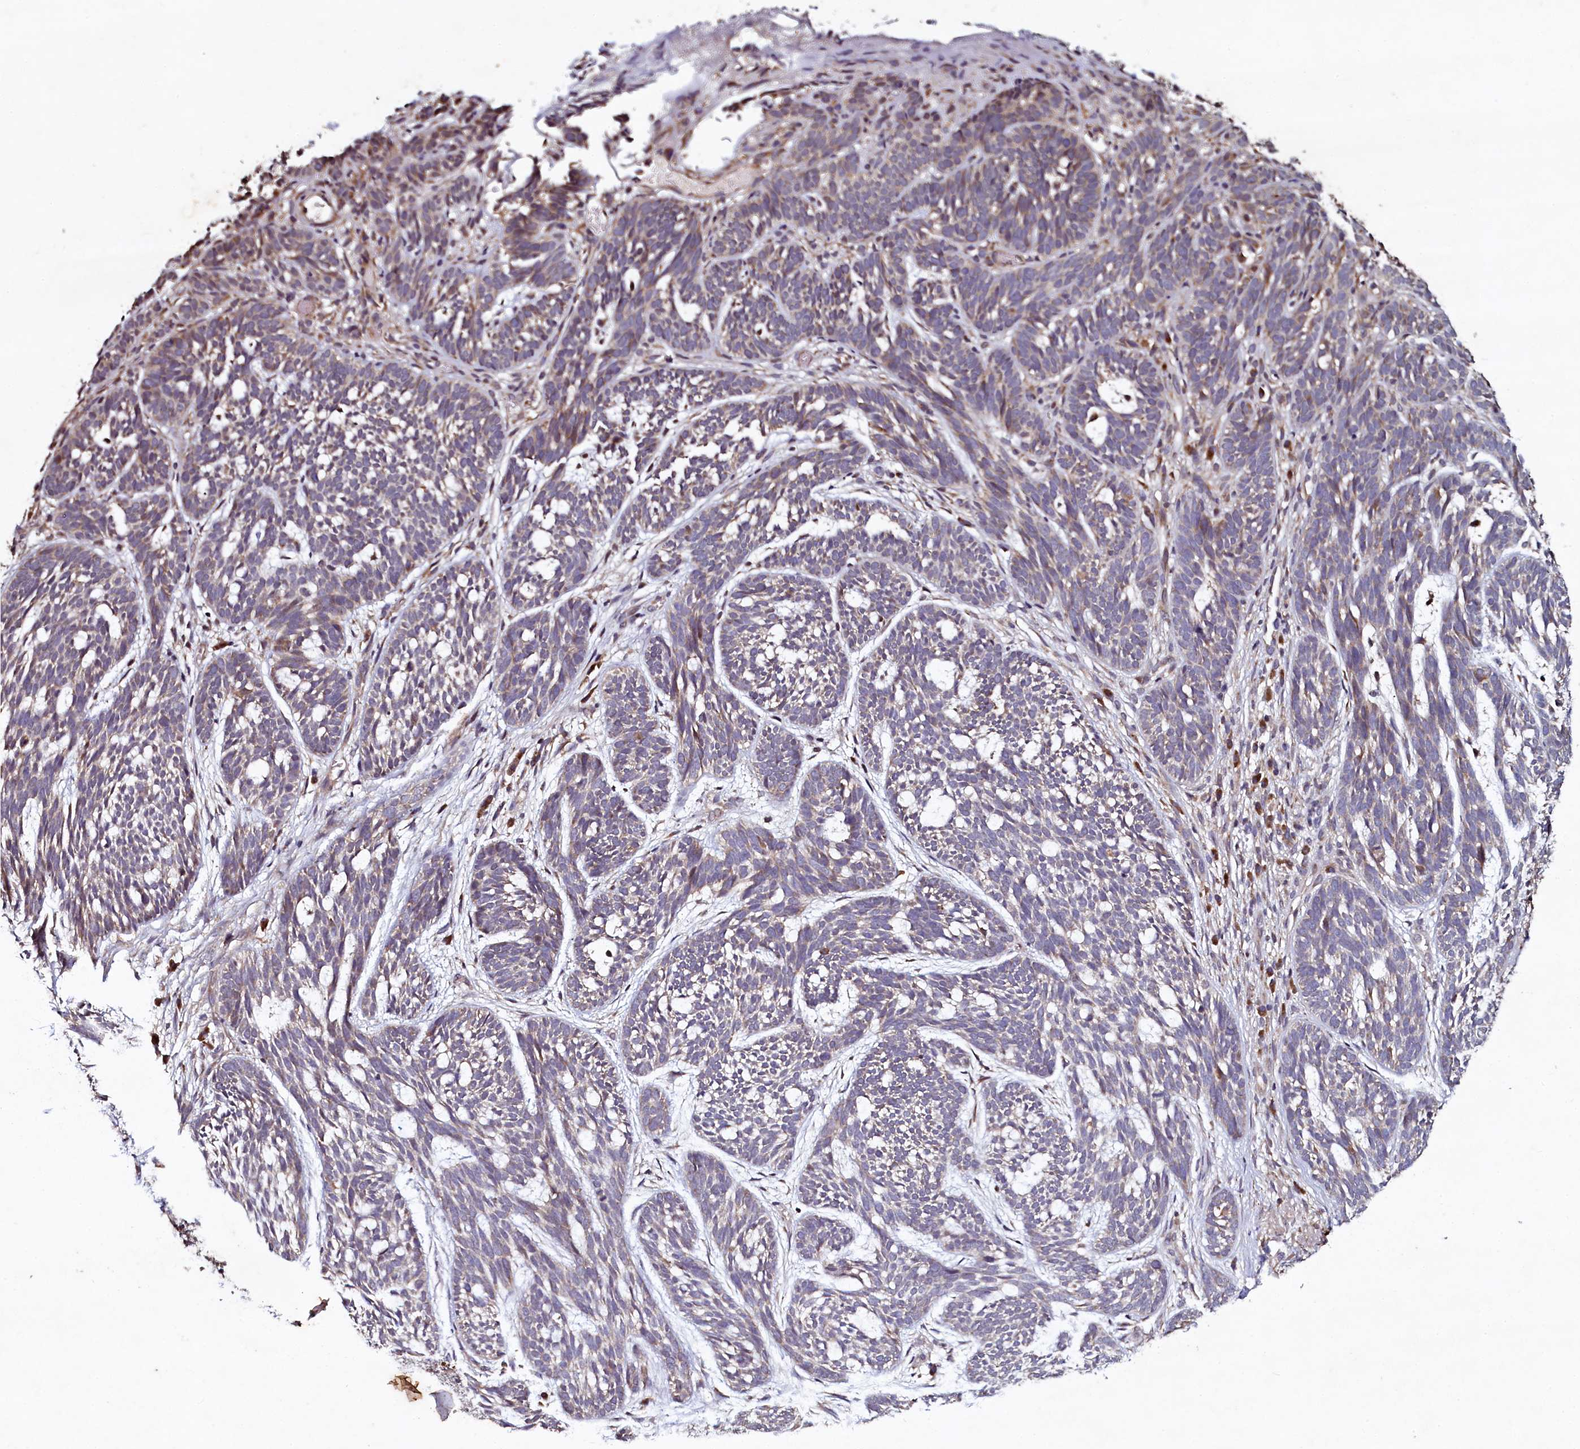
{"staining": {"intensity": "weak", "quantity": "25%-75%", "location": "cytoplasmic/membranous"}, "tissue": "skin cancer", "cell_type": "Tumor cells", "image_type": "cancer", "snomed": [{"axis": "morphology", "description": "Basal cell carcinoma"}, {"axis": "topography", "description": "Skin"}], "caption": "Immunohistochemistry (IHC) micrograph of neoplastic tissue: skin cancer (basal cell carcinoma) stained using IHC exhibits low levels of weak protein expression localized specifically in the cytoplasmic/membranous of tumor cells, appearing as a cytoplasmic/membranous brown color.", "gene": "SEC24C", "patient": {"sex": "male", "age": 71}}